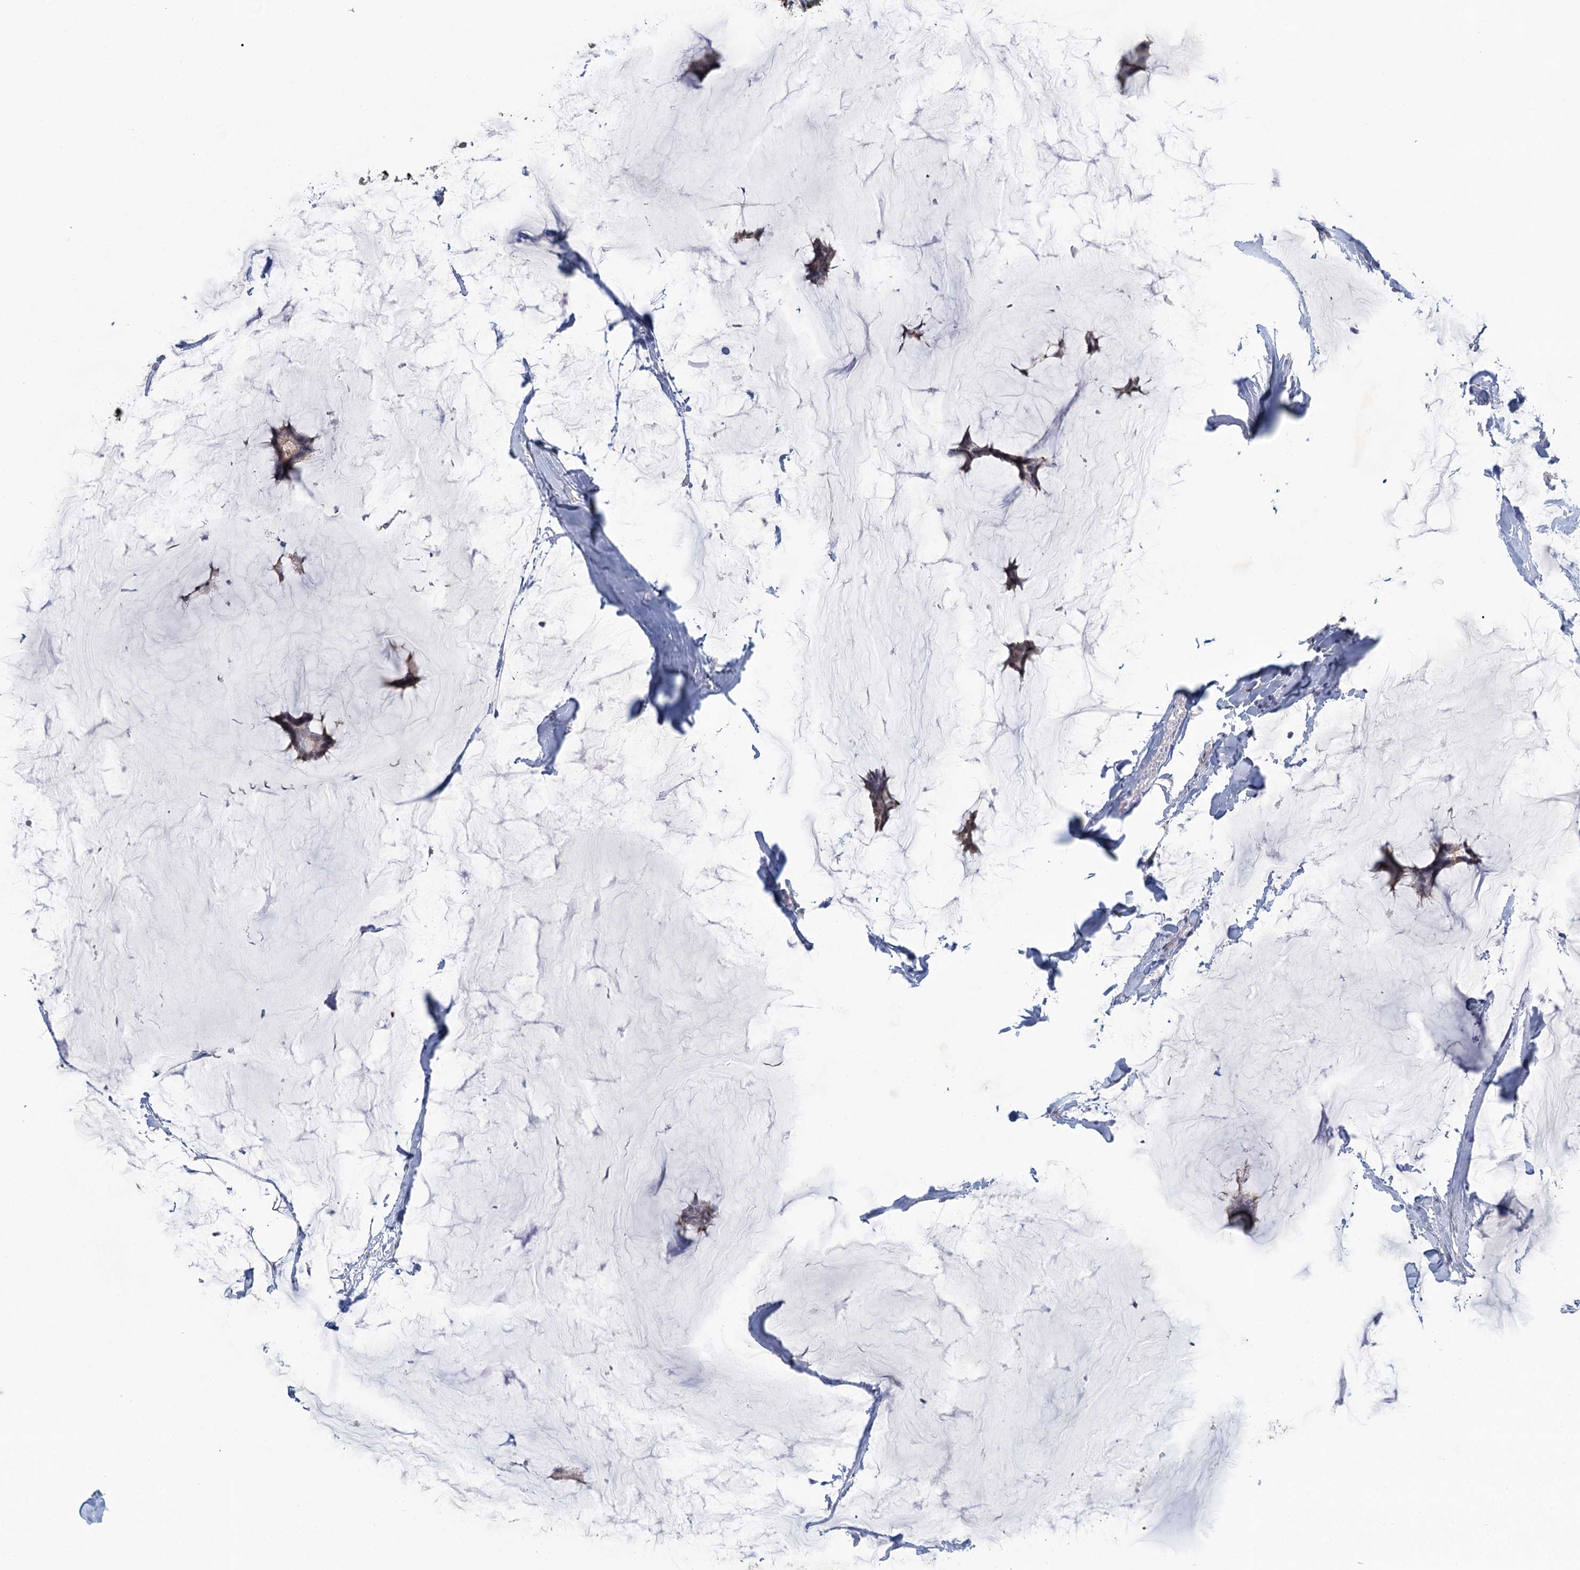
{"staining": {"intensity": "weak", "quantity": "25%-75%", "location": "cytoplasmic/membranous"}, "tissue": "breast cancer", "cell_type": "Tumor cells", "image_type": "cancer", "snomed": [{"axis": "morphology", "description": "Duct carcinoma"}, {"axis": "topography", "description": "Breast"}], "caption": "Breast cancer stained with a protein marker demonstrates weak staining in tumor cells.", "gene": "MYO7B", "patient": {"sex": "female", "age": 93}}